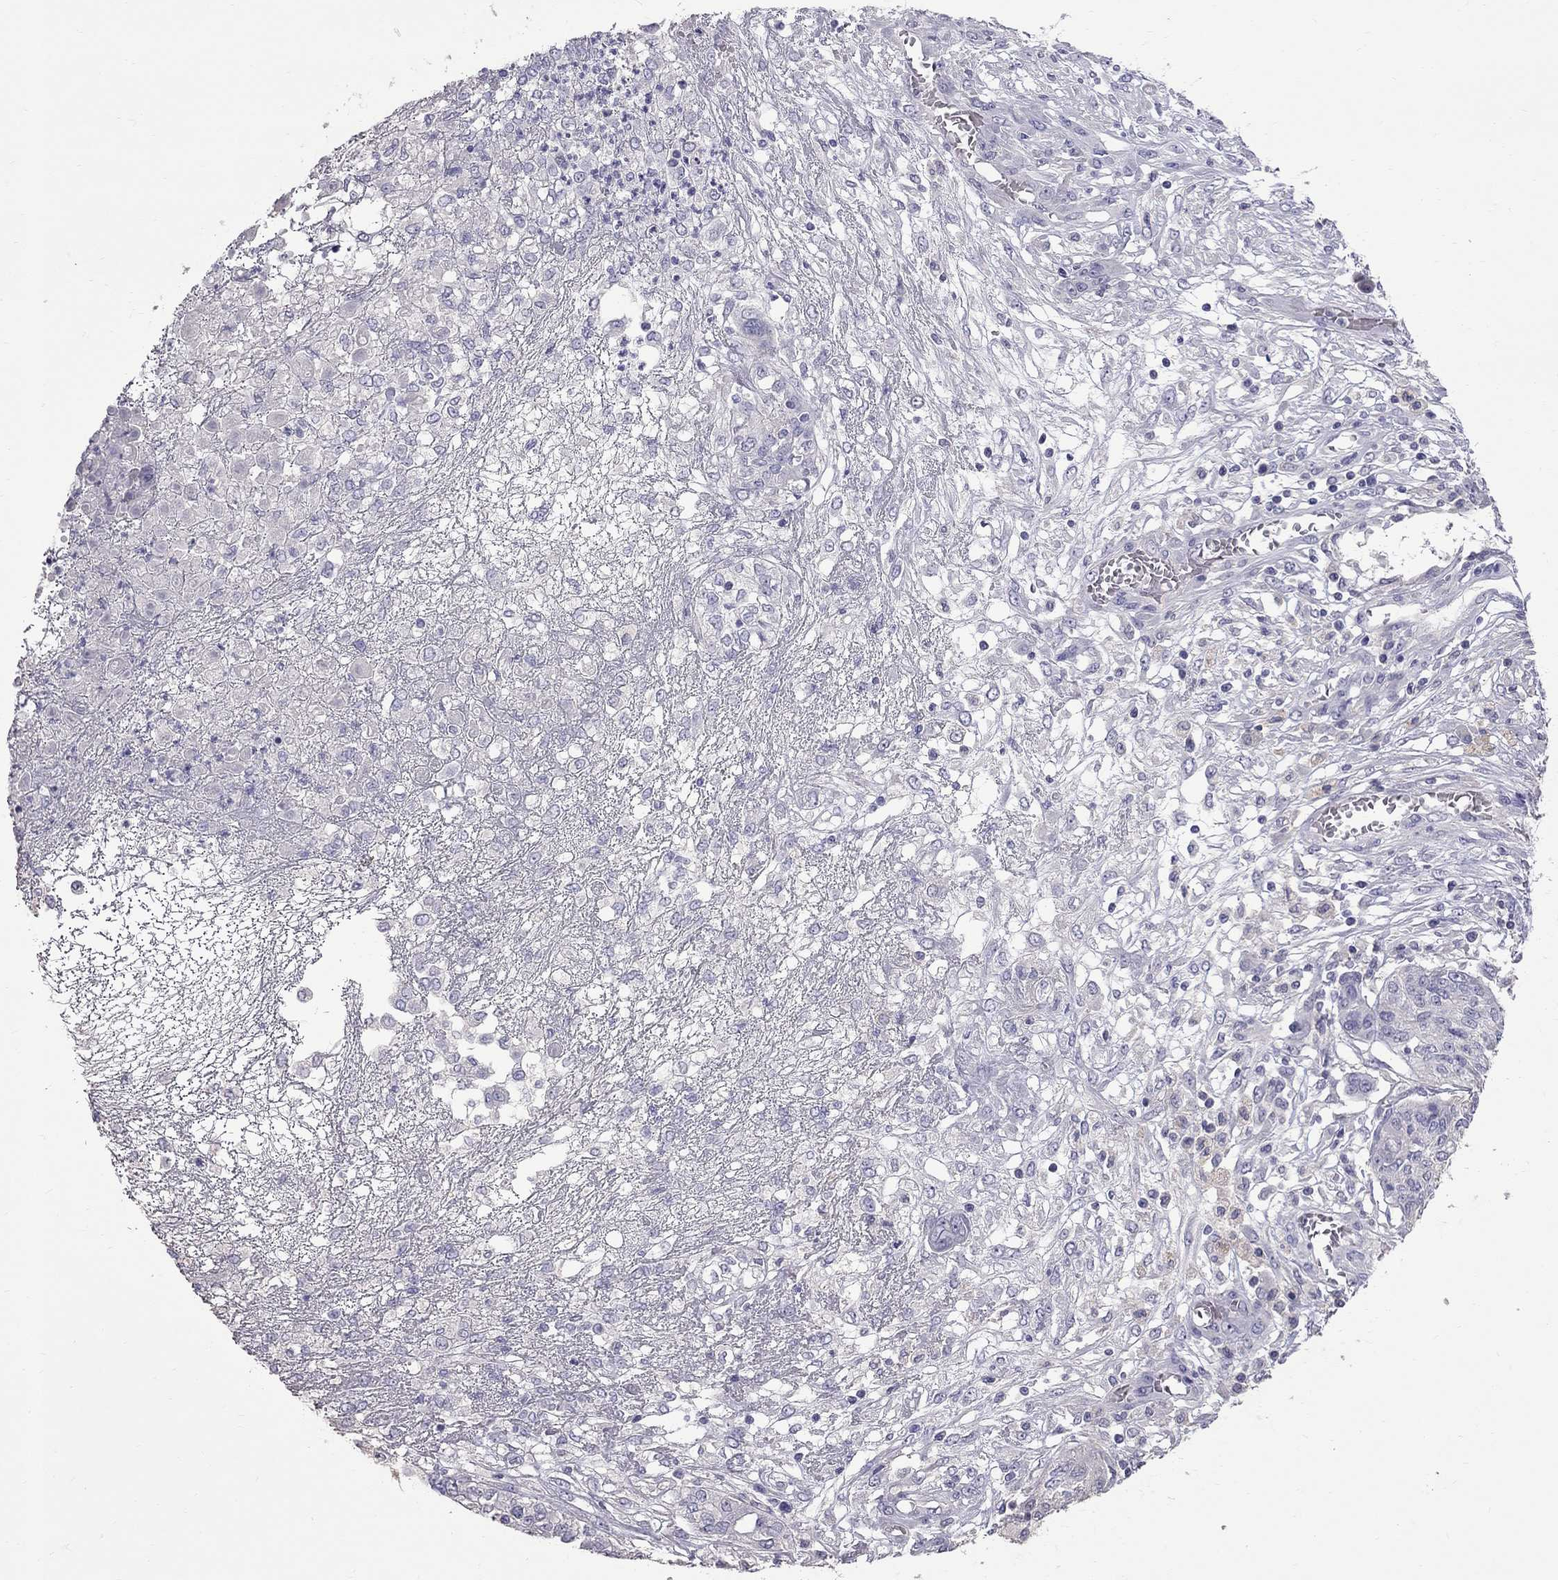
{"staining": {"intensity": "negative", "quantity": "none", "location": "none"}, "tissue": "ovarian cancer", "cell_type": "Tumor cells", "image_type": "cancer", "snomed": [{"axis": "morphology", "description": "Cystadenocarcinoma, serous, NOS"}, {"axis": "topography", "description": "Ovary"}], "caption": "A photomicrograph of human ovarian serous cystadenocarcinoma is negative for staining in tumor cells. (DAB IHC with hematoxylin counter stain).", "gene": "CFAP91", "patient": {"sex": "female", "age": 67}}